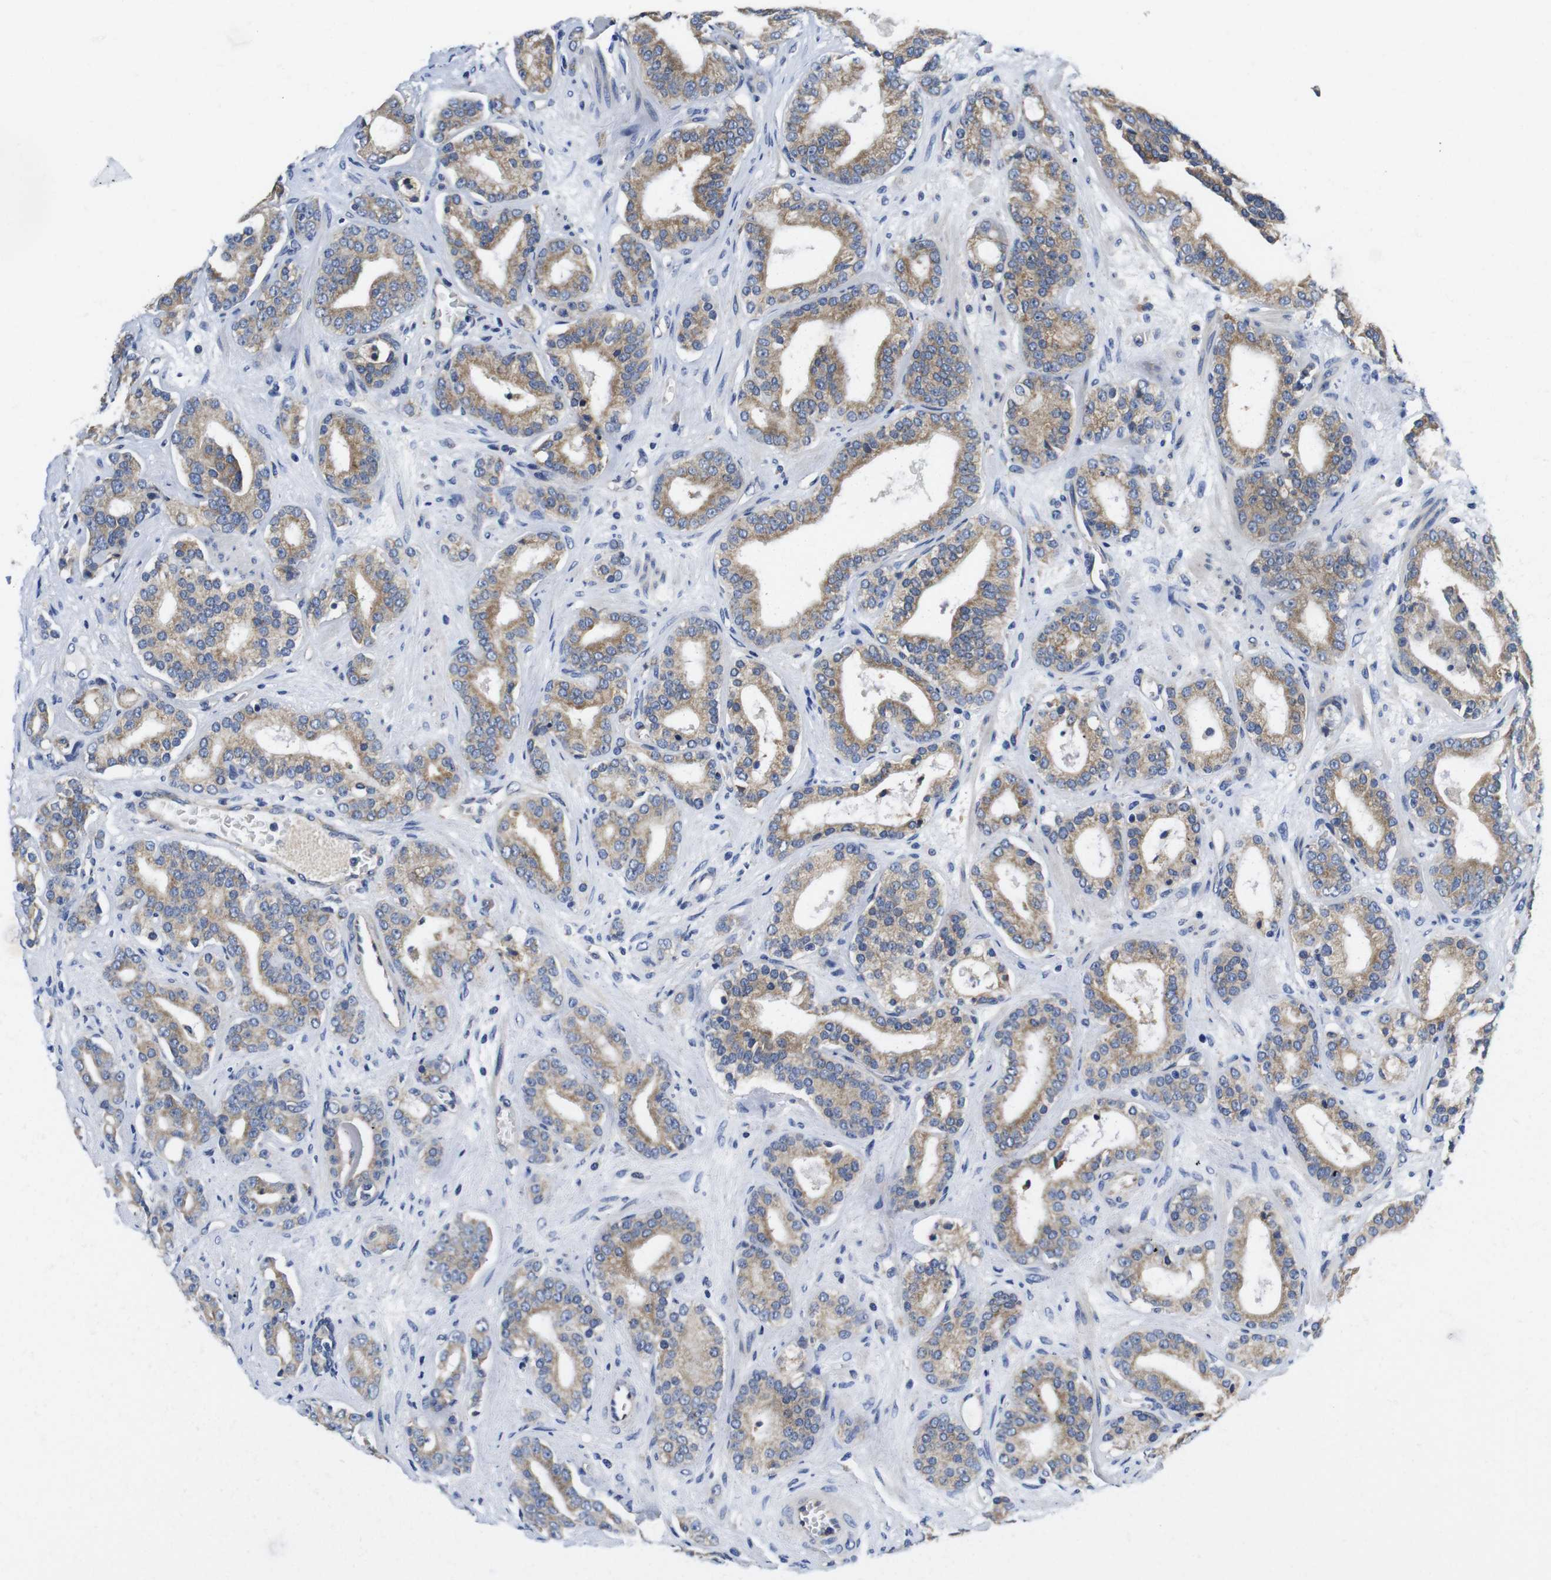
{"staining": {"intensity": "moderate", "quantity": ">75%", "location": "cytoplasmic/membranous"}, "tissue": "prostate cancer", "cell_type": "Tumor cells", "image_type": "cancer", "snomed": [{"axis": "morphology", "description": "Adenocarcinoma, Low grade"}, {"axis": "topography", "description": "Prostate"}], "caption": "Protein expression analysis of human prostate cancer (adenocarcinoma (low-grade)) reveals moderate cytoplasmic/membranous positivity in about >75% of tumor cells.", "gene": "MARCHF7", "patient": {"sex": "male", "age": 63}}